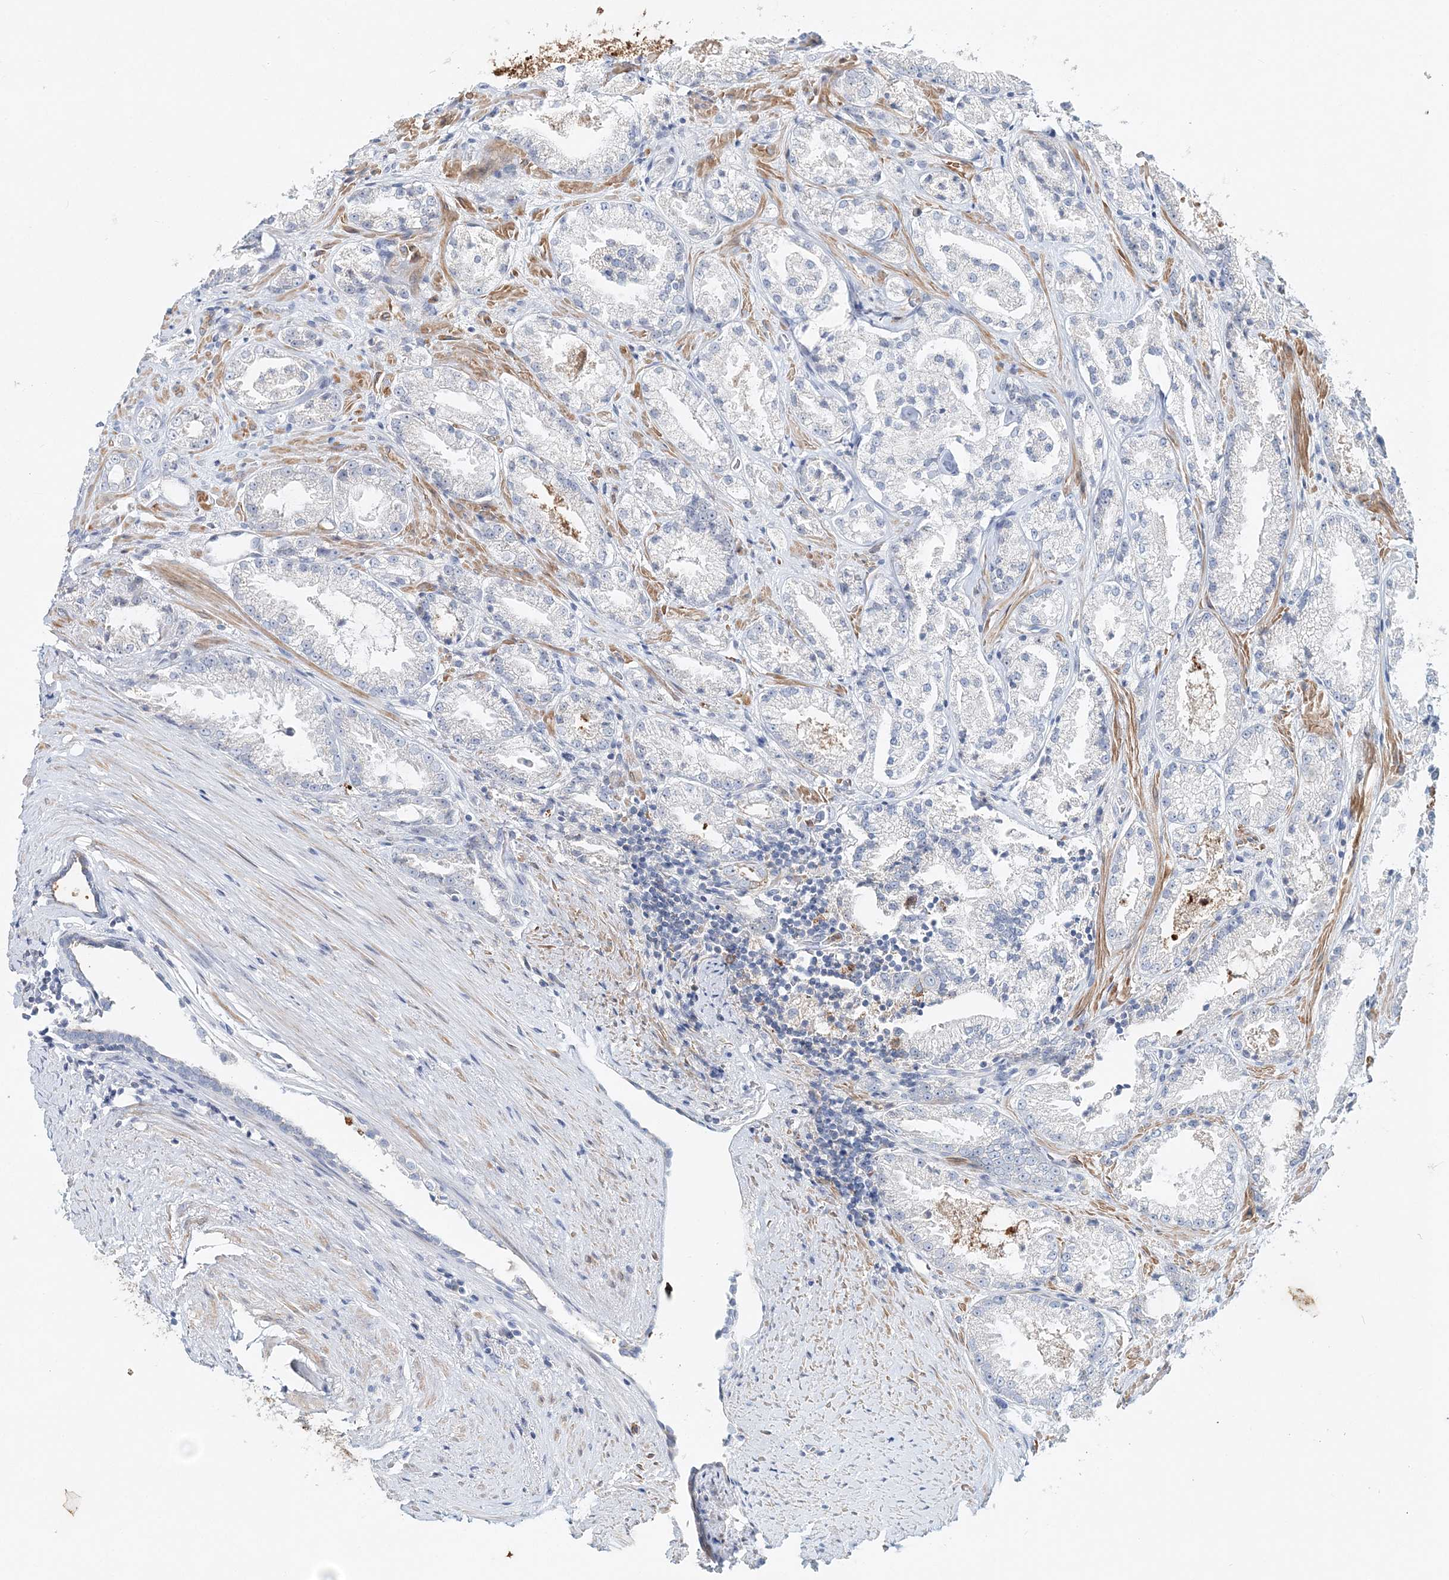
{"staining": {"intensity": "negative", "quantity": "none", "location": "none"}, "tissue": "prostate cancer", "cell_type": "Tumor cells", "image_type": "cancer", "snomed": [{"axis": "morphology", "description": "Adenocarcinoma, High grade"}, {"axis": "topography", "description": "Prostate"}], "caption": "Immunohistochemistry image of neoplastic tissue: human prostate adenocarcinoma (high-grade) stained with DAB reveals no significant protein expression in tumor cells.", "gene": "DNAH5", "patient": {"sex": "male", "age": 73}}